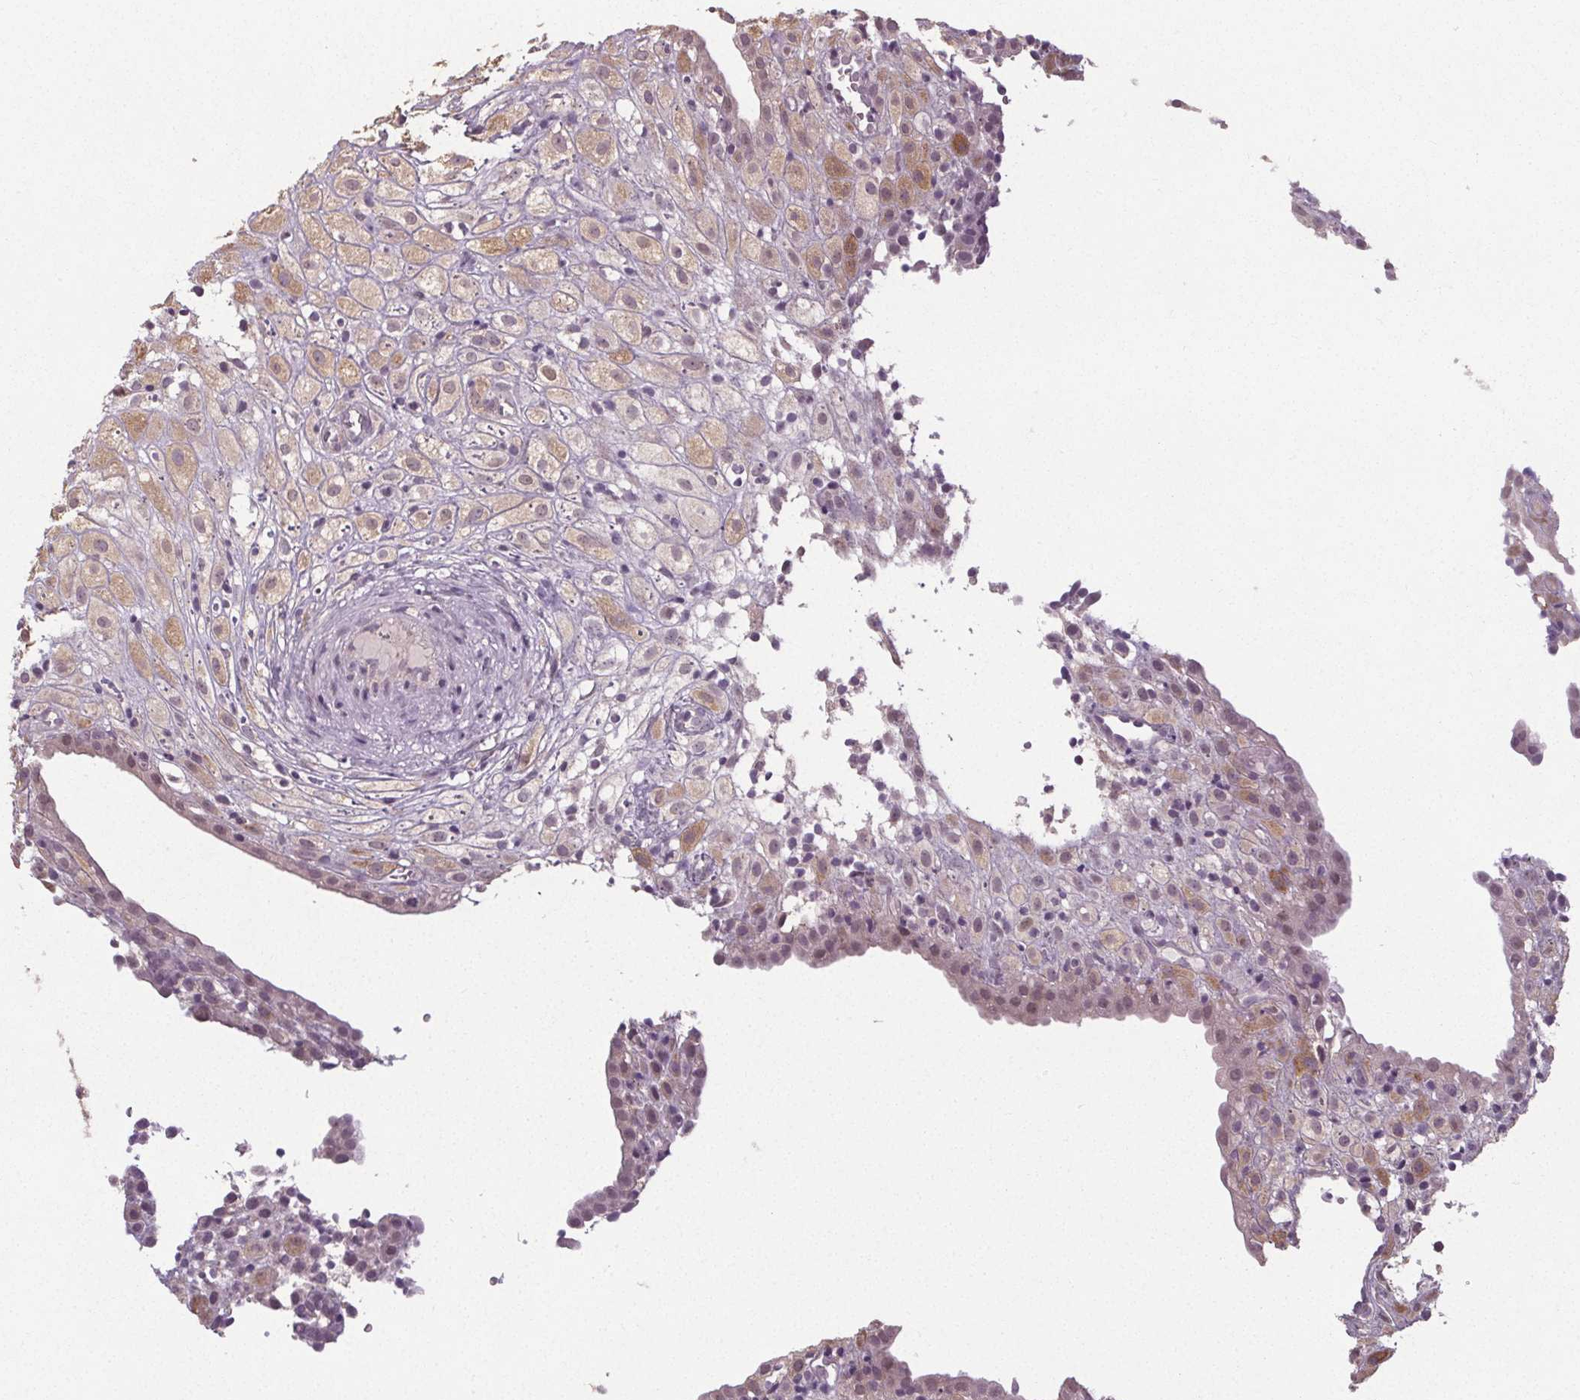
{"staining": {"intensity": "weak", "quantity": "<25%", "location": "cytoplasmic/membranous"}, "tissue": "placenta", "cell_type": "Decidual cells", "image_type": "normal", "snomed": [{"axis": "morphology", "description": "Normal tissue, NOS"}, {"axis": "topography", "description": "Placenta"}], "caption": "There is no significant staining in decidual cells of placenta. Brightfield microscopy of immunohistochemistry stained with DAB (3,3'-diaminobenzidine) (brown) and hematoxylin (blue), captured at high magnification.", "gene": "SLC26A2", "patient": {"sex": "female", "age": 24}}